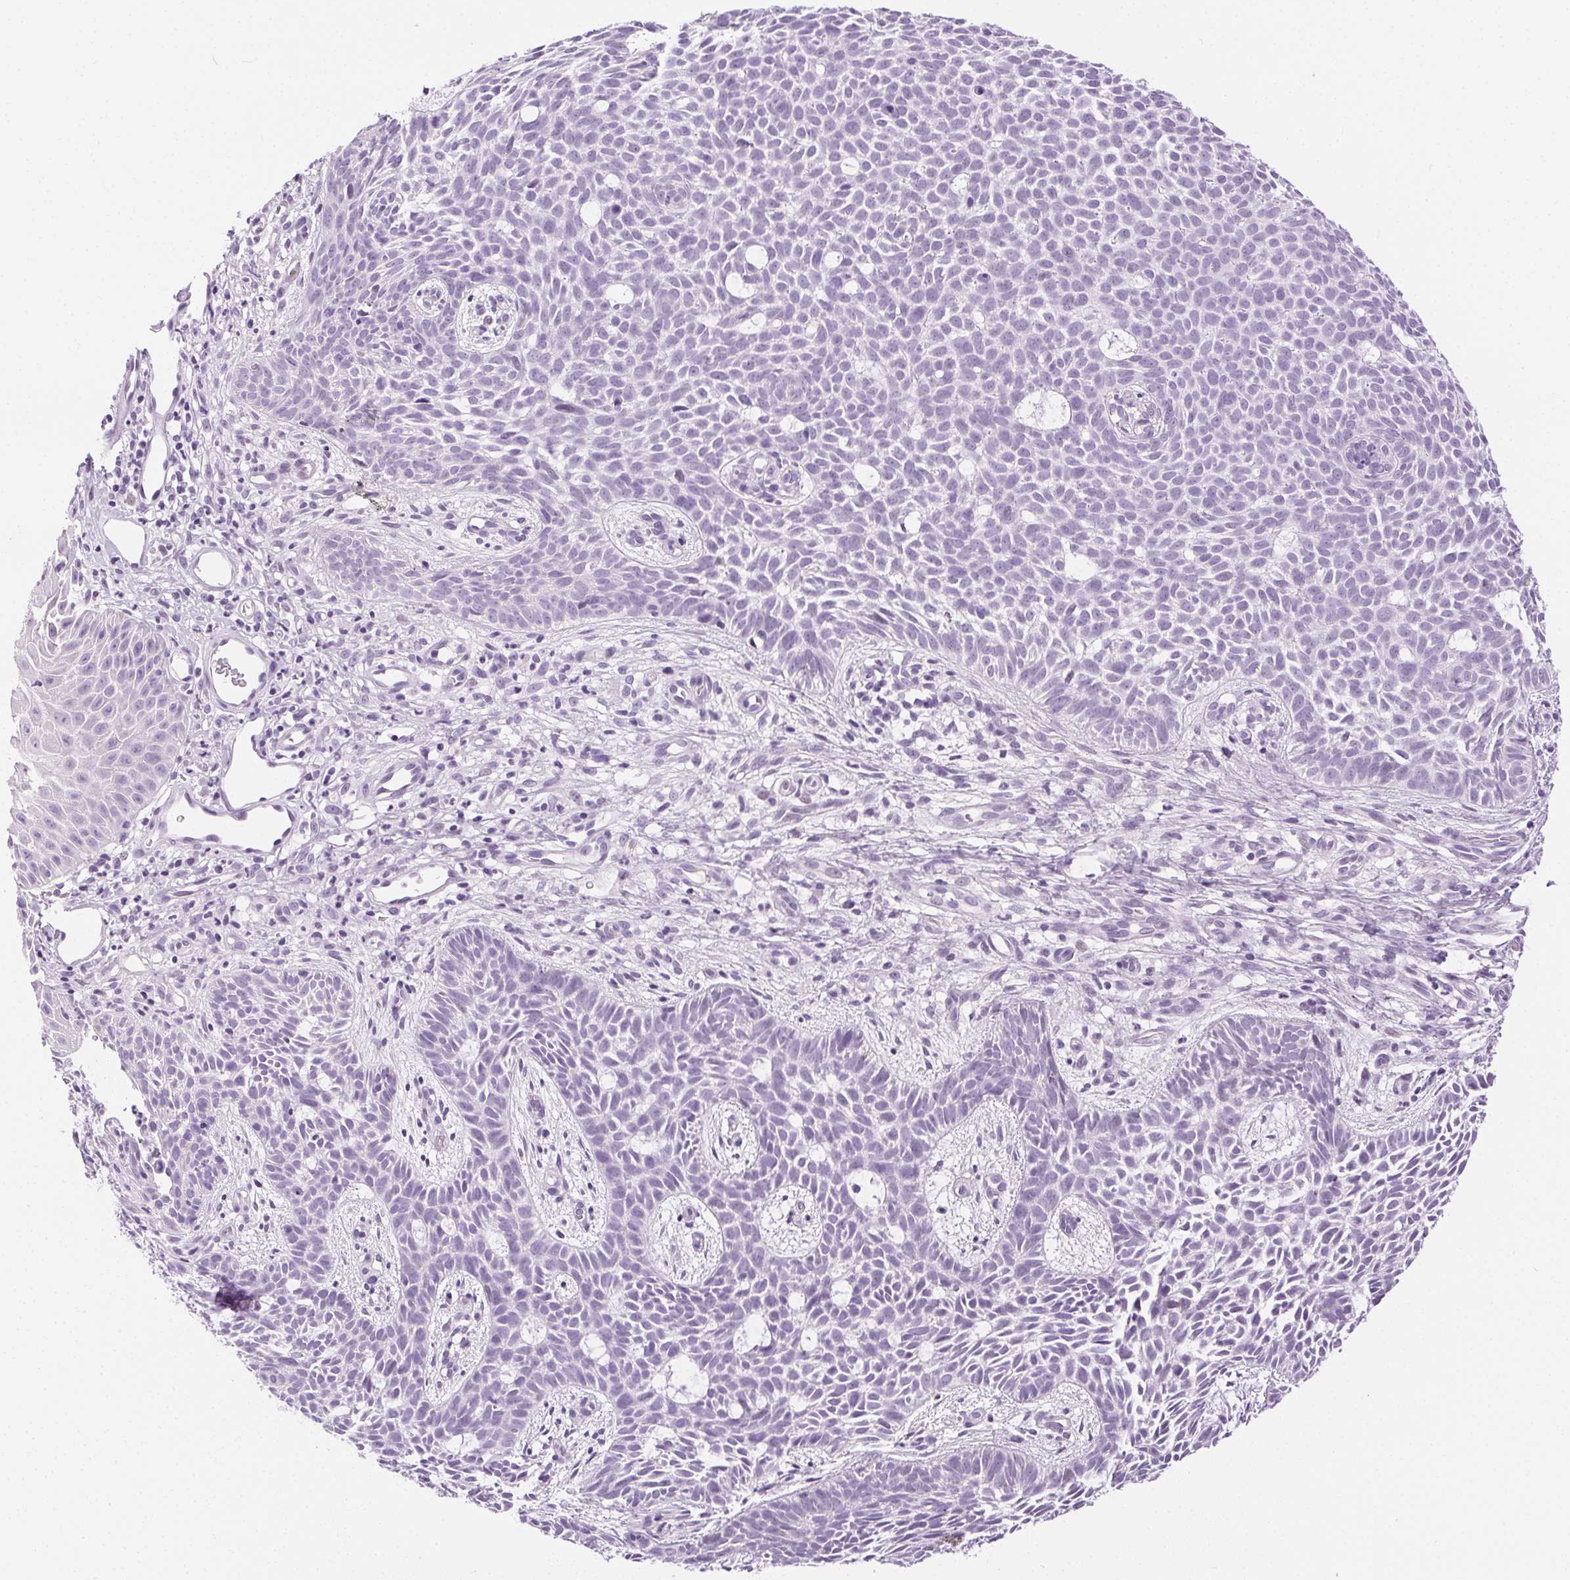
{"staining": {"intensity": "negative", "quantity": "none", "location": "none"}, "tissue": "skin cancer", "cell_type": "Tumor cells", "image_type": "cancer", "snomed": [{"axis": "morphology", "description": "Basal cell carcinoma"}, {"axis": "topography", "description": "Skin"}], "caption": "The immunohistochemistry micrograph has no significant expression in tumor cells of skin cancer (basal cell carcinoma) tissue.", "gene": "C20orf85", "patient": {"sex": "male", "age": 59}}